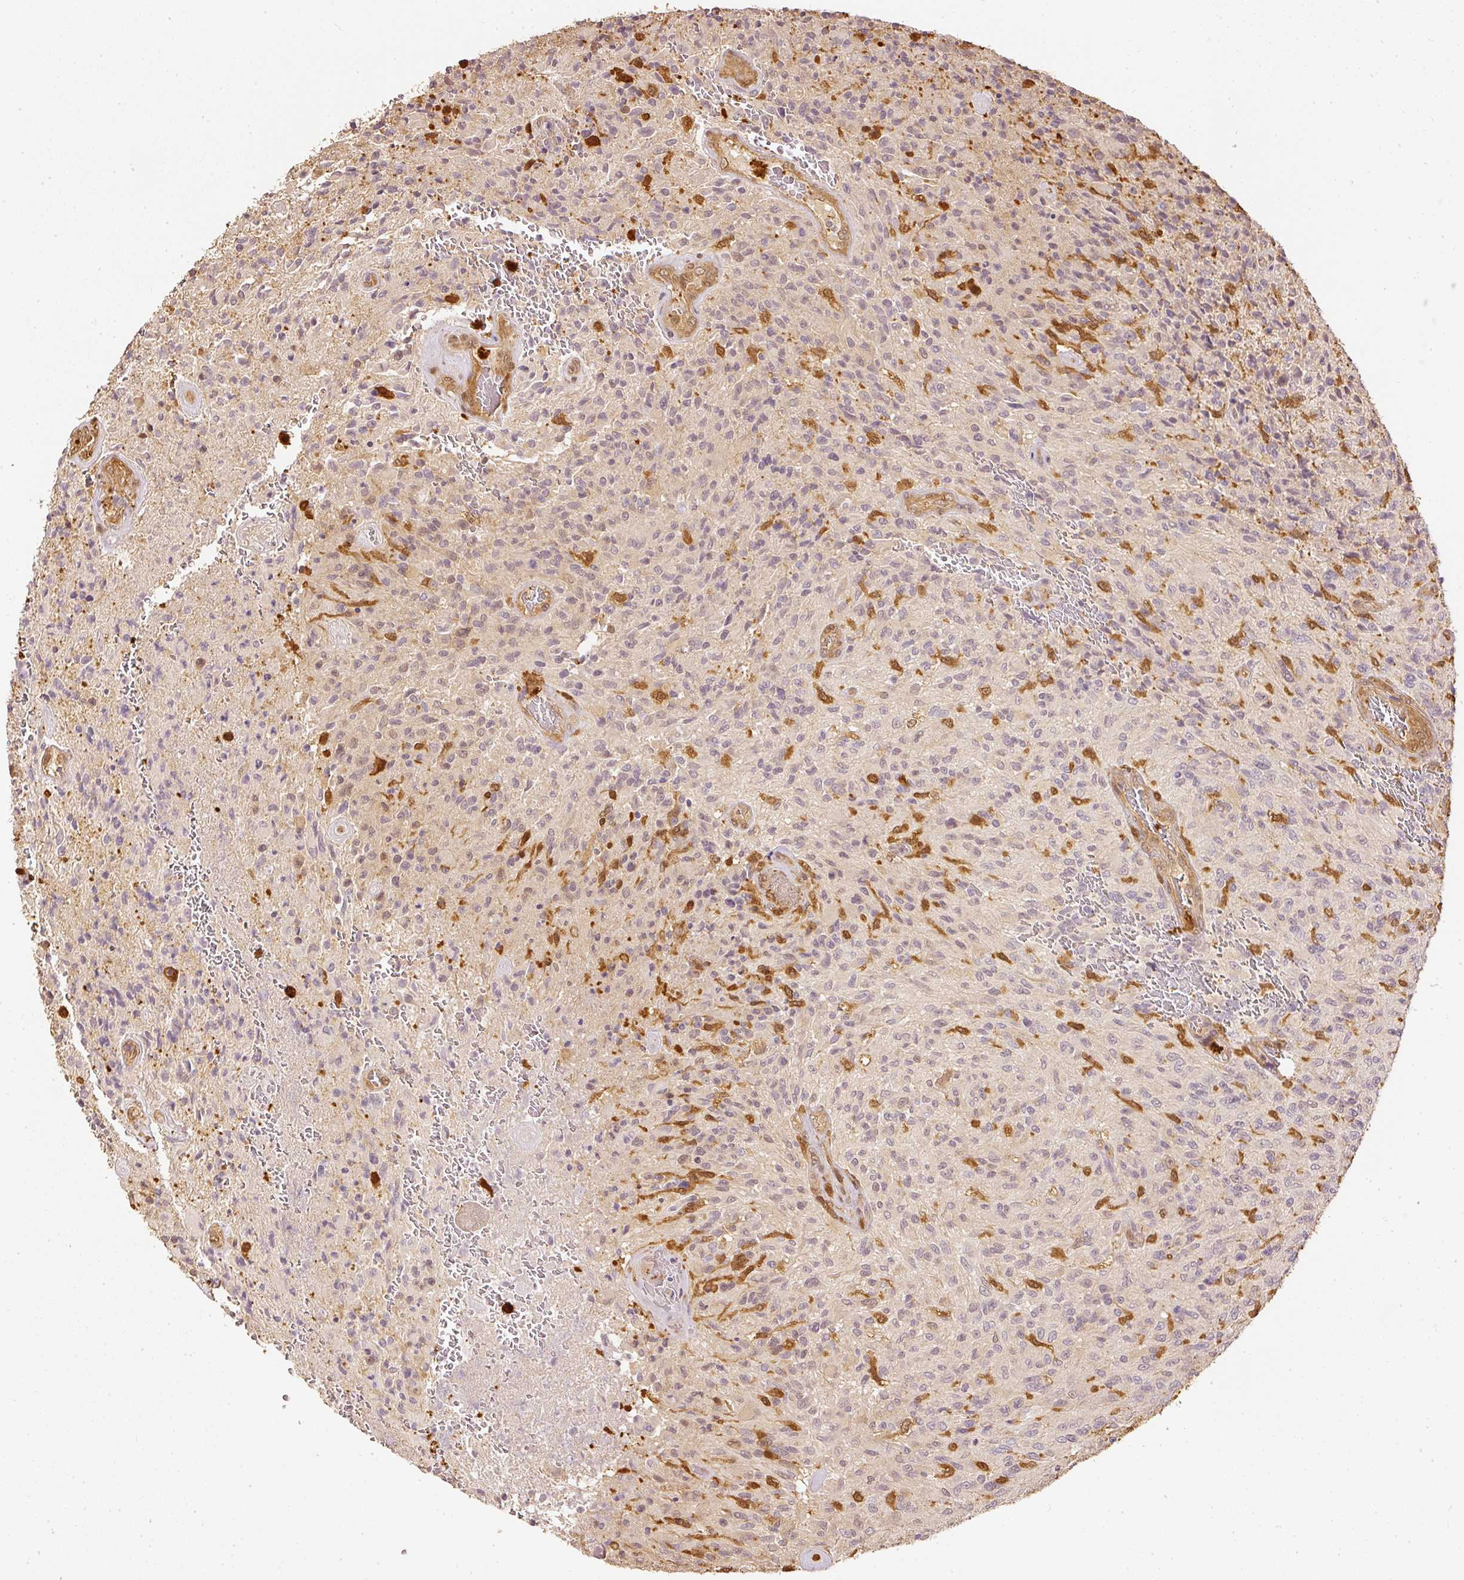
{"staining": {"intensity": "negative", "quantity": "none", "location": "none"}, "tissue": "glioma", "cell_type": "Tumor cells", "image_type": "cancer", "snomed": [{"axis": "morphology", "description": "Normal tissue, NOS"}, {"axis": "morphology", "description": "Glioma, malignant, High grade"}, {"axis": "topography", "description": "Cerebral cortex"}], "caption": "Immunohistochemistry (IHC) of human glioma exhibits no expression in tumor cells.", "gene": "PFN1", "patient": {"sex": "male", "age": 56}}